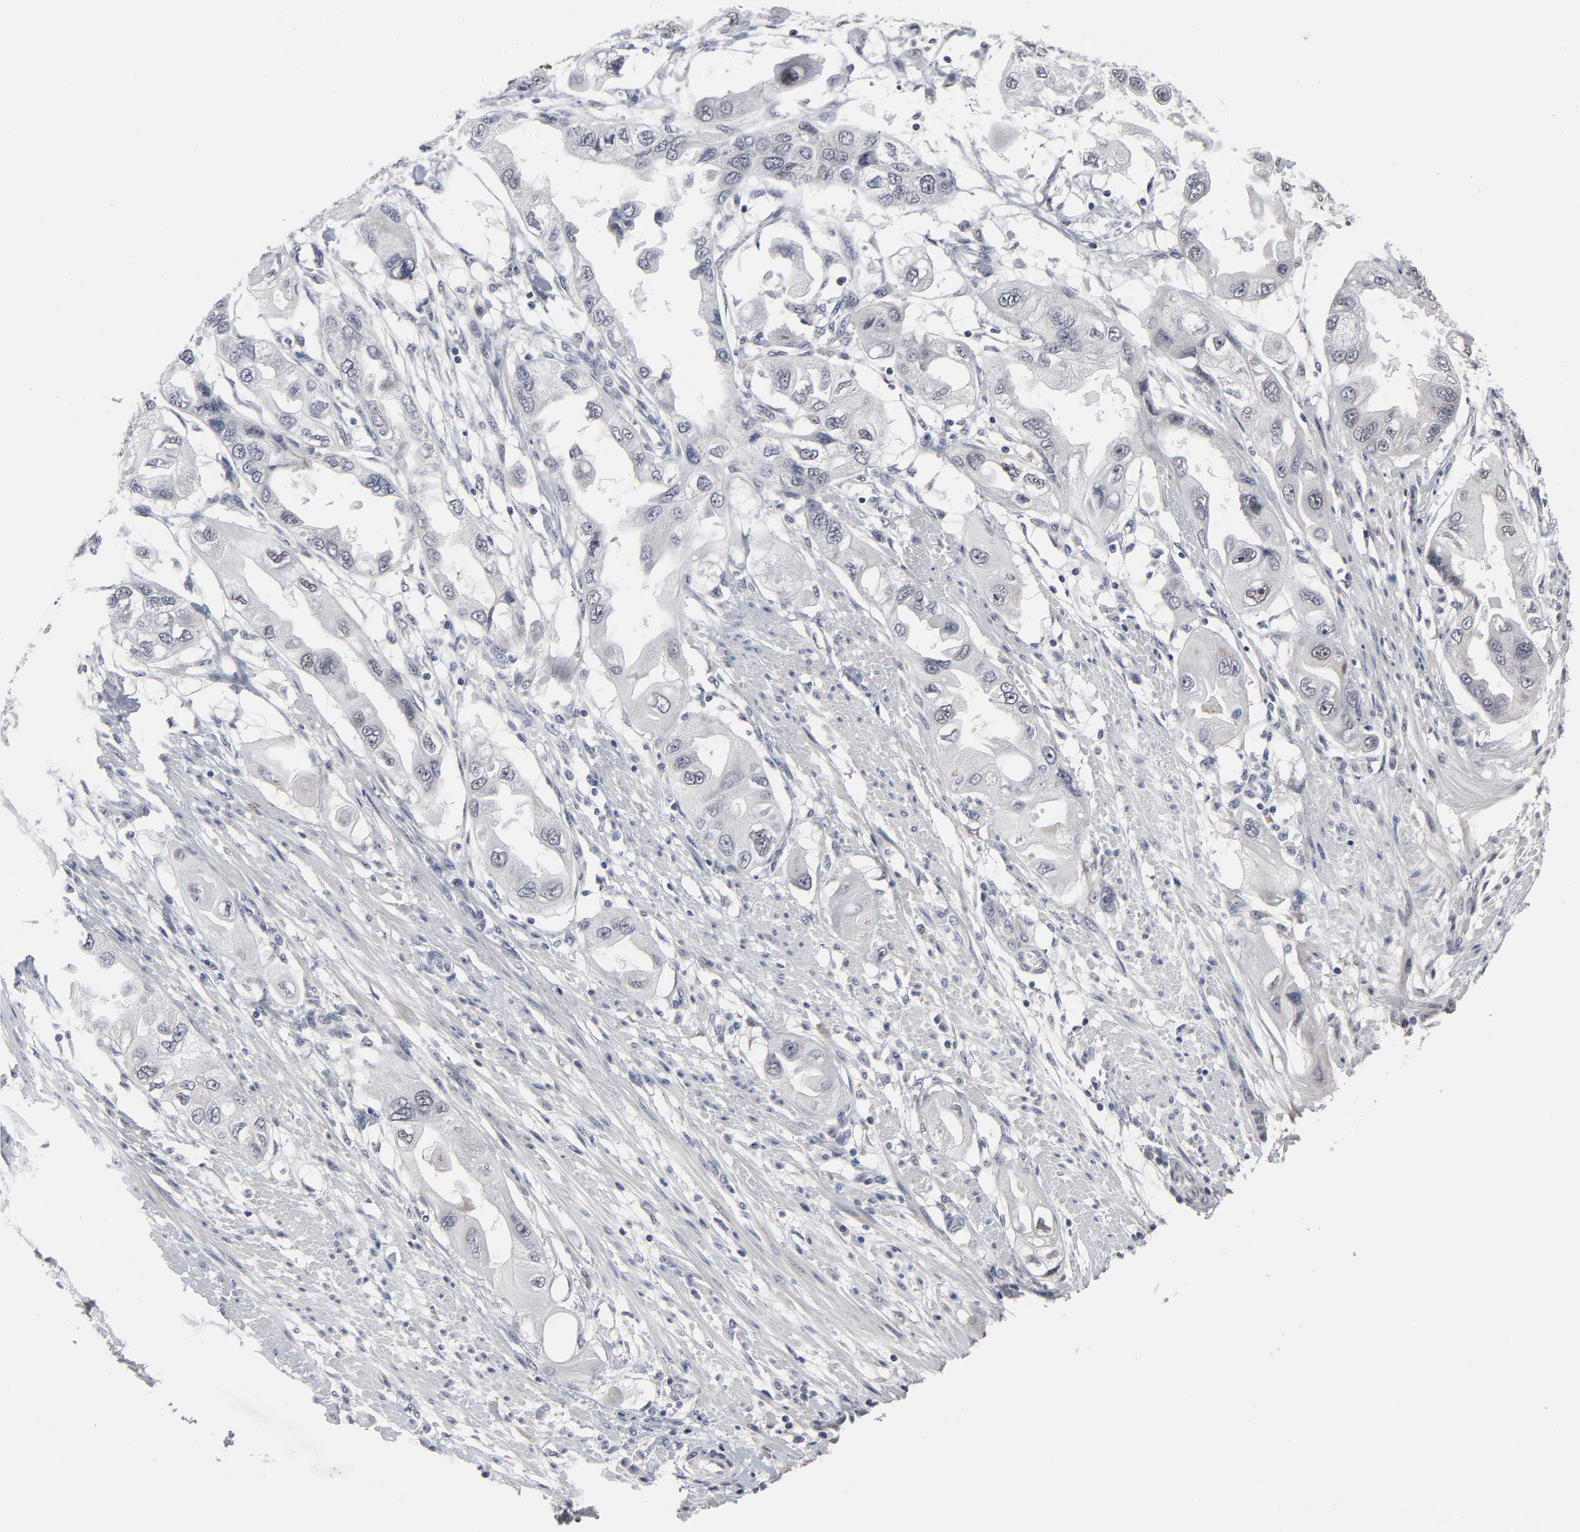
{"staining": {"intensity": "negative", "quantity": "none", "location": "none"}, "tissue": "endometrial cancer", "cell_type": "Tumor cells", "image_type": "cancer", "snomed": [{"axis": "morphology", "description": "Adenocarcinoma, NOS"}, {"axis": "topography", "description": "Endometrium"}], "caption": "An immunohistochemistry image of adenocarcinoma (endometrial) is shown. There is no staining in tumor cells of adenocarcinoma (endometrial). The staining was performed using DAB (3,3'-diaminobenzidine) to visualize the protein expression in brown, while the nuclei were stained in blue with hematoxylin (Magnification: 20x).", "gene": "HNF4A", "patient": {"sex": "female", "age": 67}}